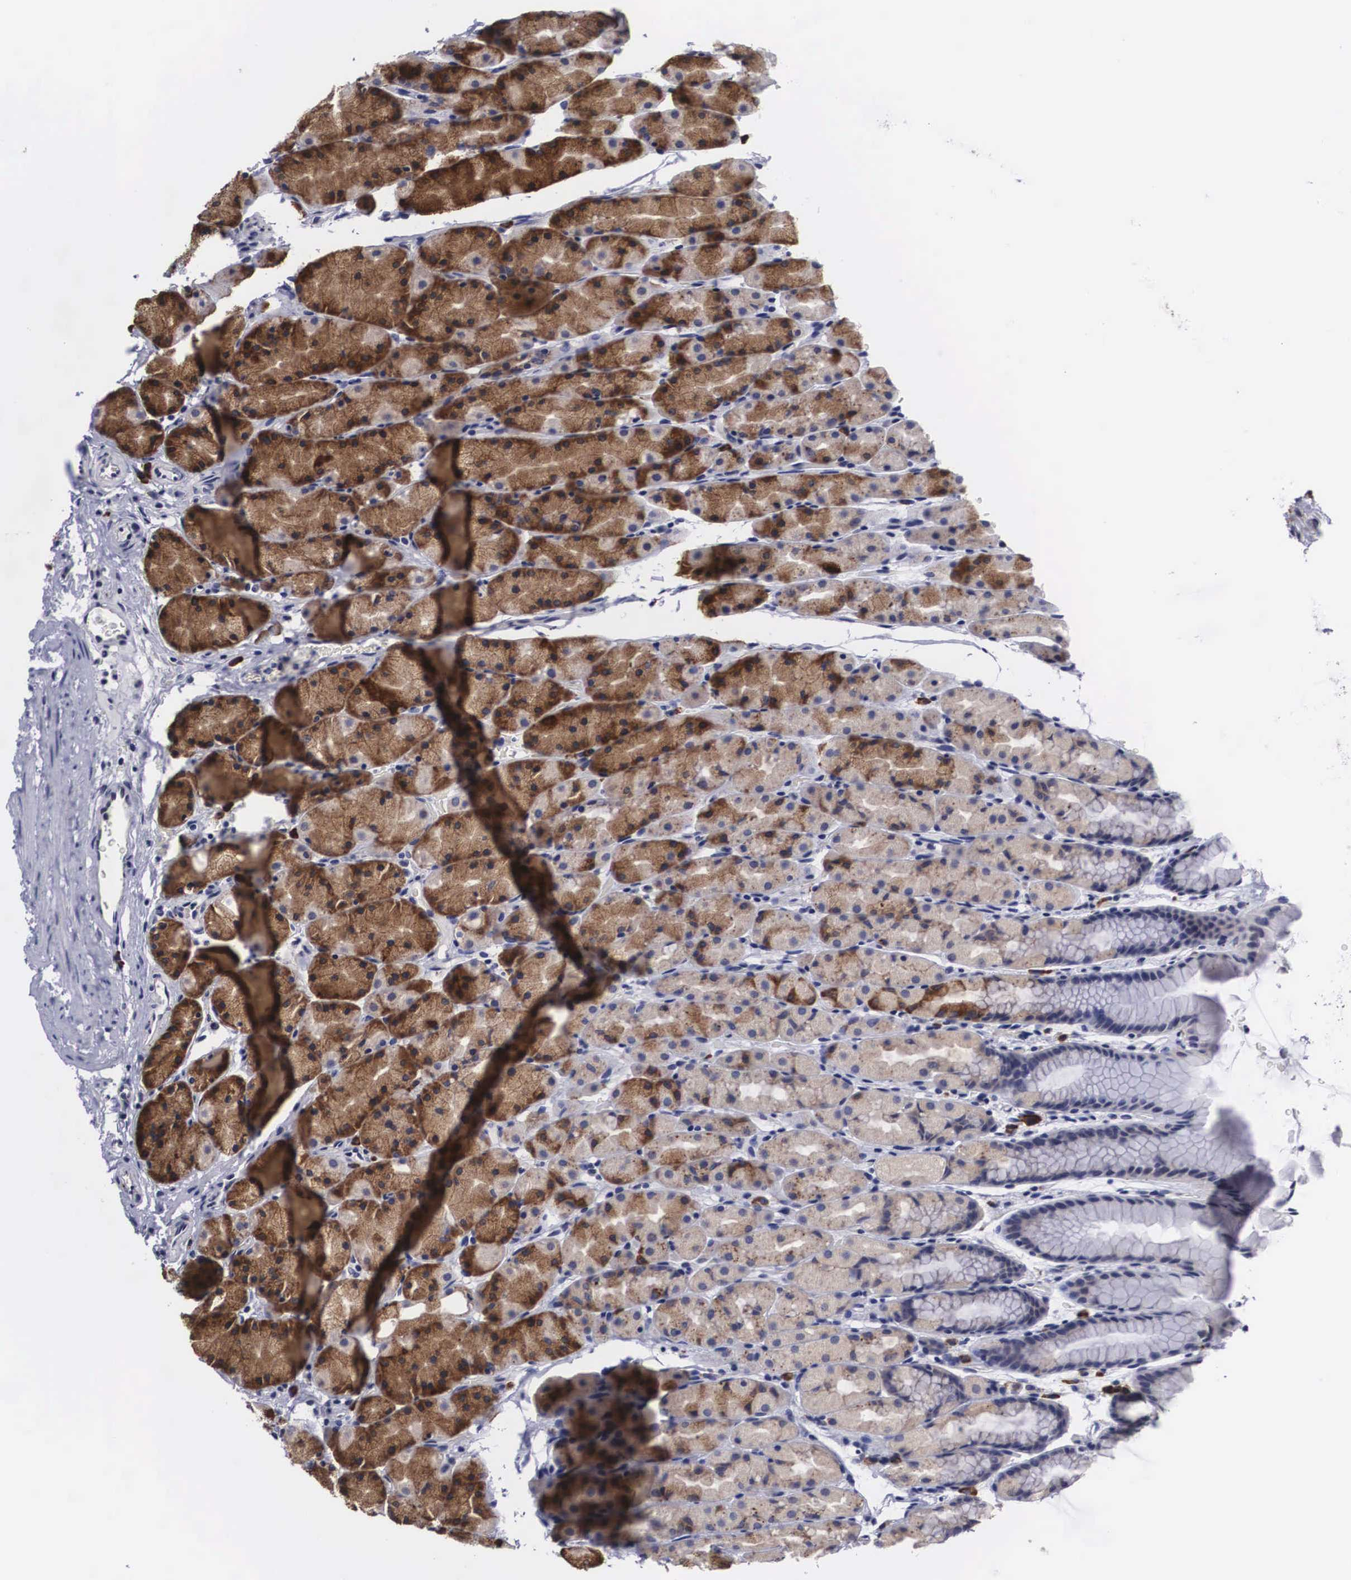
{"staining": {"intensity": "strong", "quantity": ">75%", "location": "cytoplasmic/membranous"}, "tissue": "stomach", "cell_type": "Glandular cells", "image_type": "normal", "snomed": [{"axis": "morphology", "description": "Normal tissue, NOS"}, {"axis": "topography", "description": "Esophagus"}, {"axis": "topography", "description": "Stomach, upper"}], "caption": "Stomach was stained to show a protein in brown. There is high levels of strong cytoplasmic/membranous positivity in approximately >75% of glandular cells.", "gene": "CRELD2", "patient": {"sex": "male", "age": 47}}